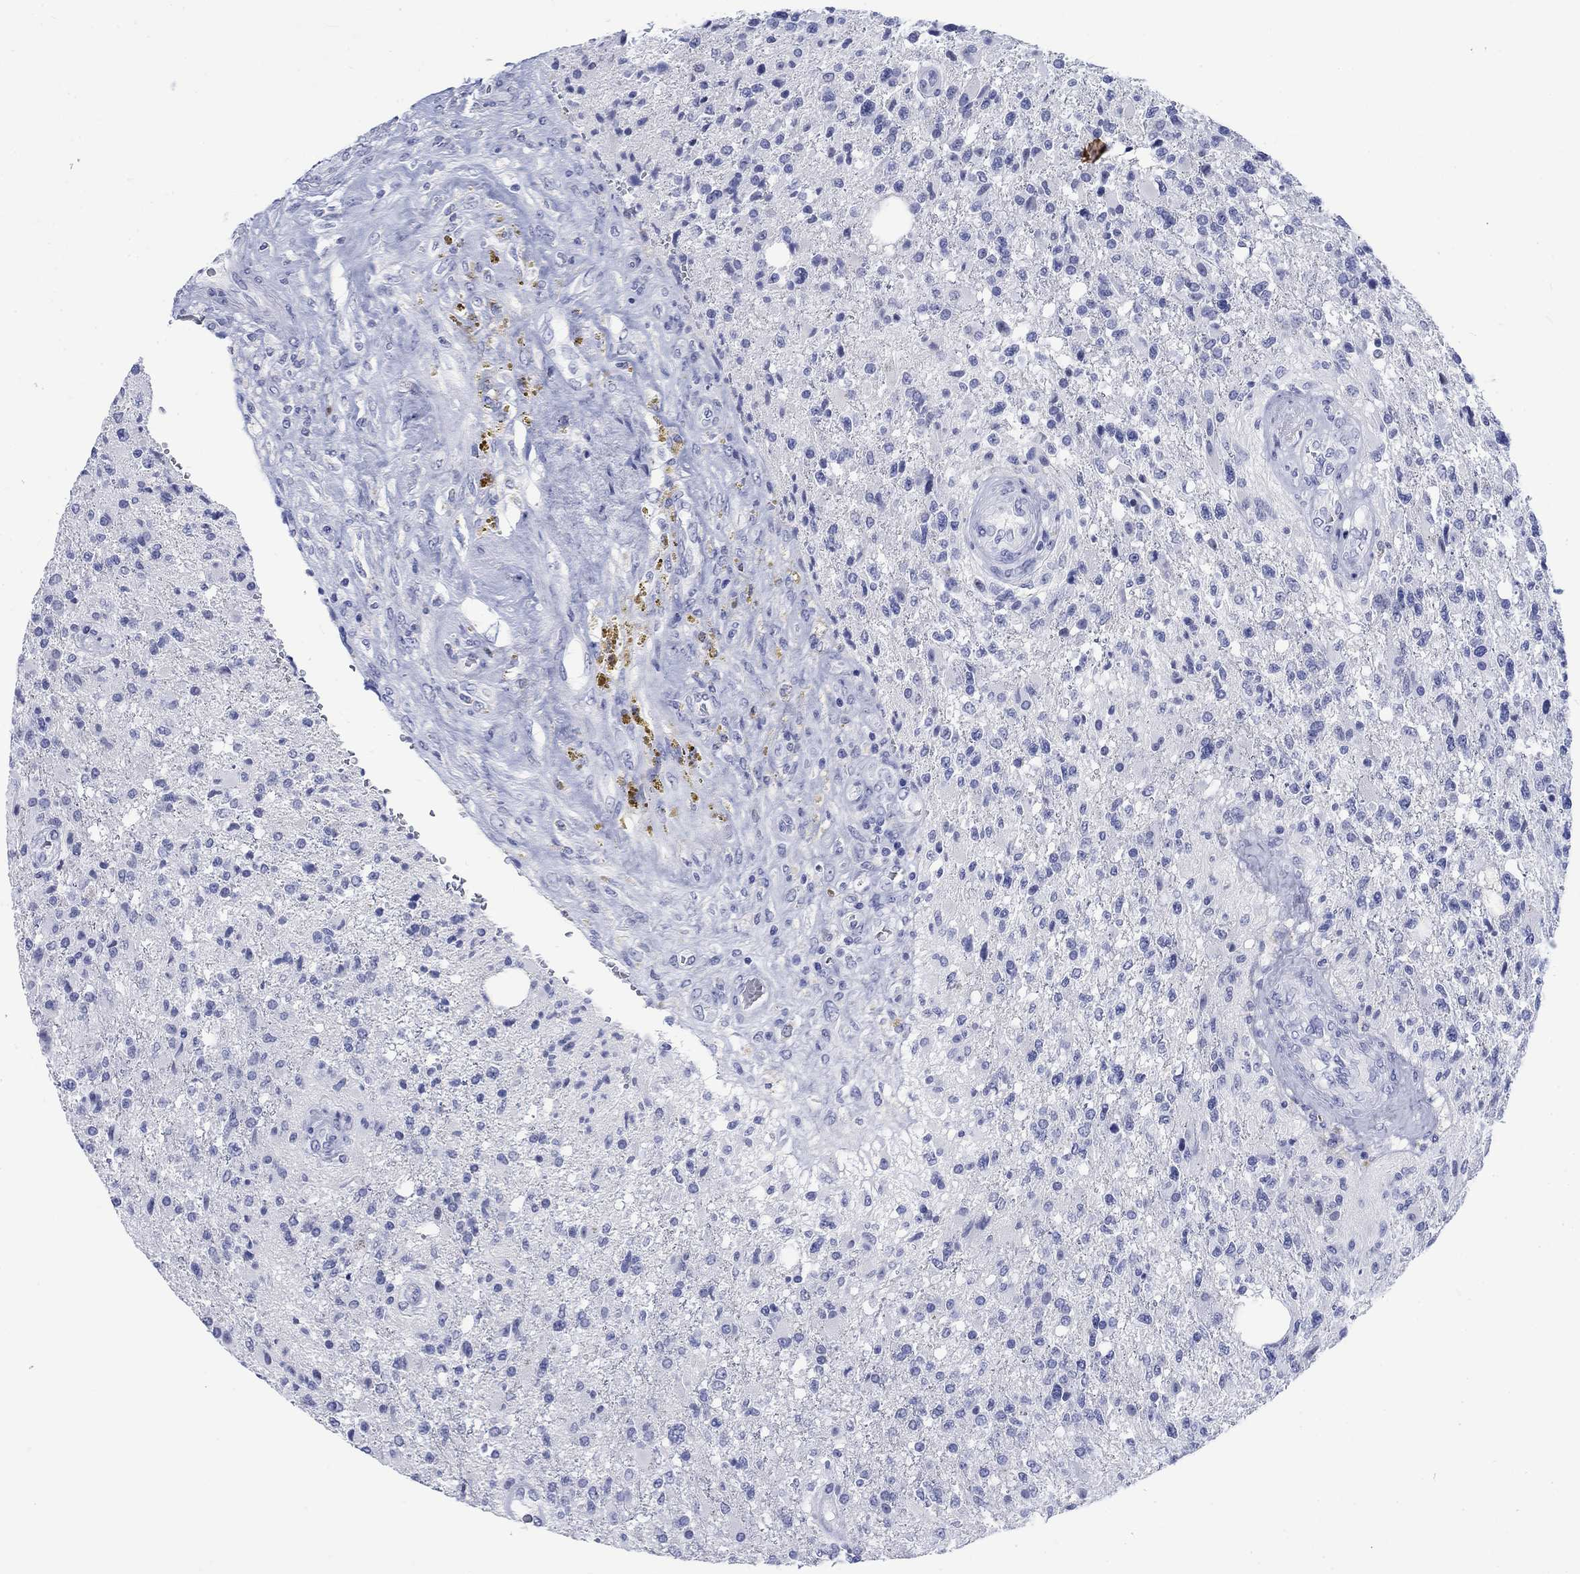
{"staining": {"intensity": "negative", "quantity": "none", "location": "none"}, "tissue": "glioma", "cell_type": "Tumor cells", "image_type": "cancer", "snomed": [{"axis": "morphology", "description": "Glioma, malignant, High grade"}, {"axis": "topography", "description": "Brain"}], "caption": "Human glioma stained for a protein using immunohistochemistry exhibits no staining in tumor cells.", "gene": "KRT76", "patient": {"sex": "male", "age": 56}}